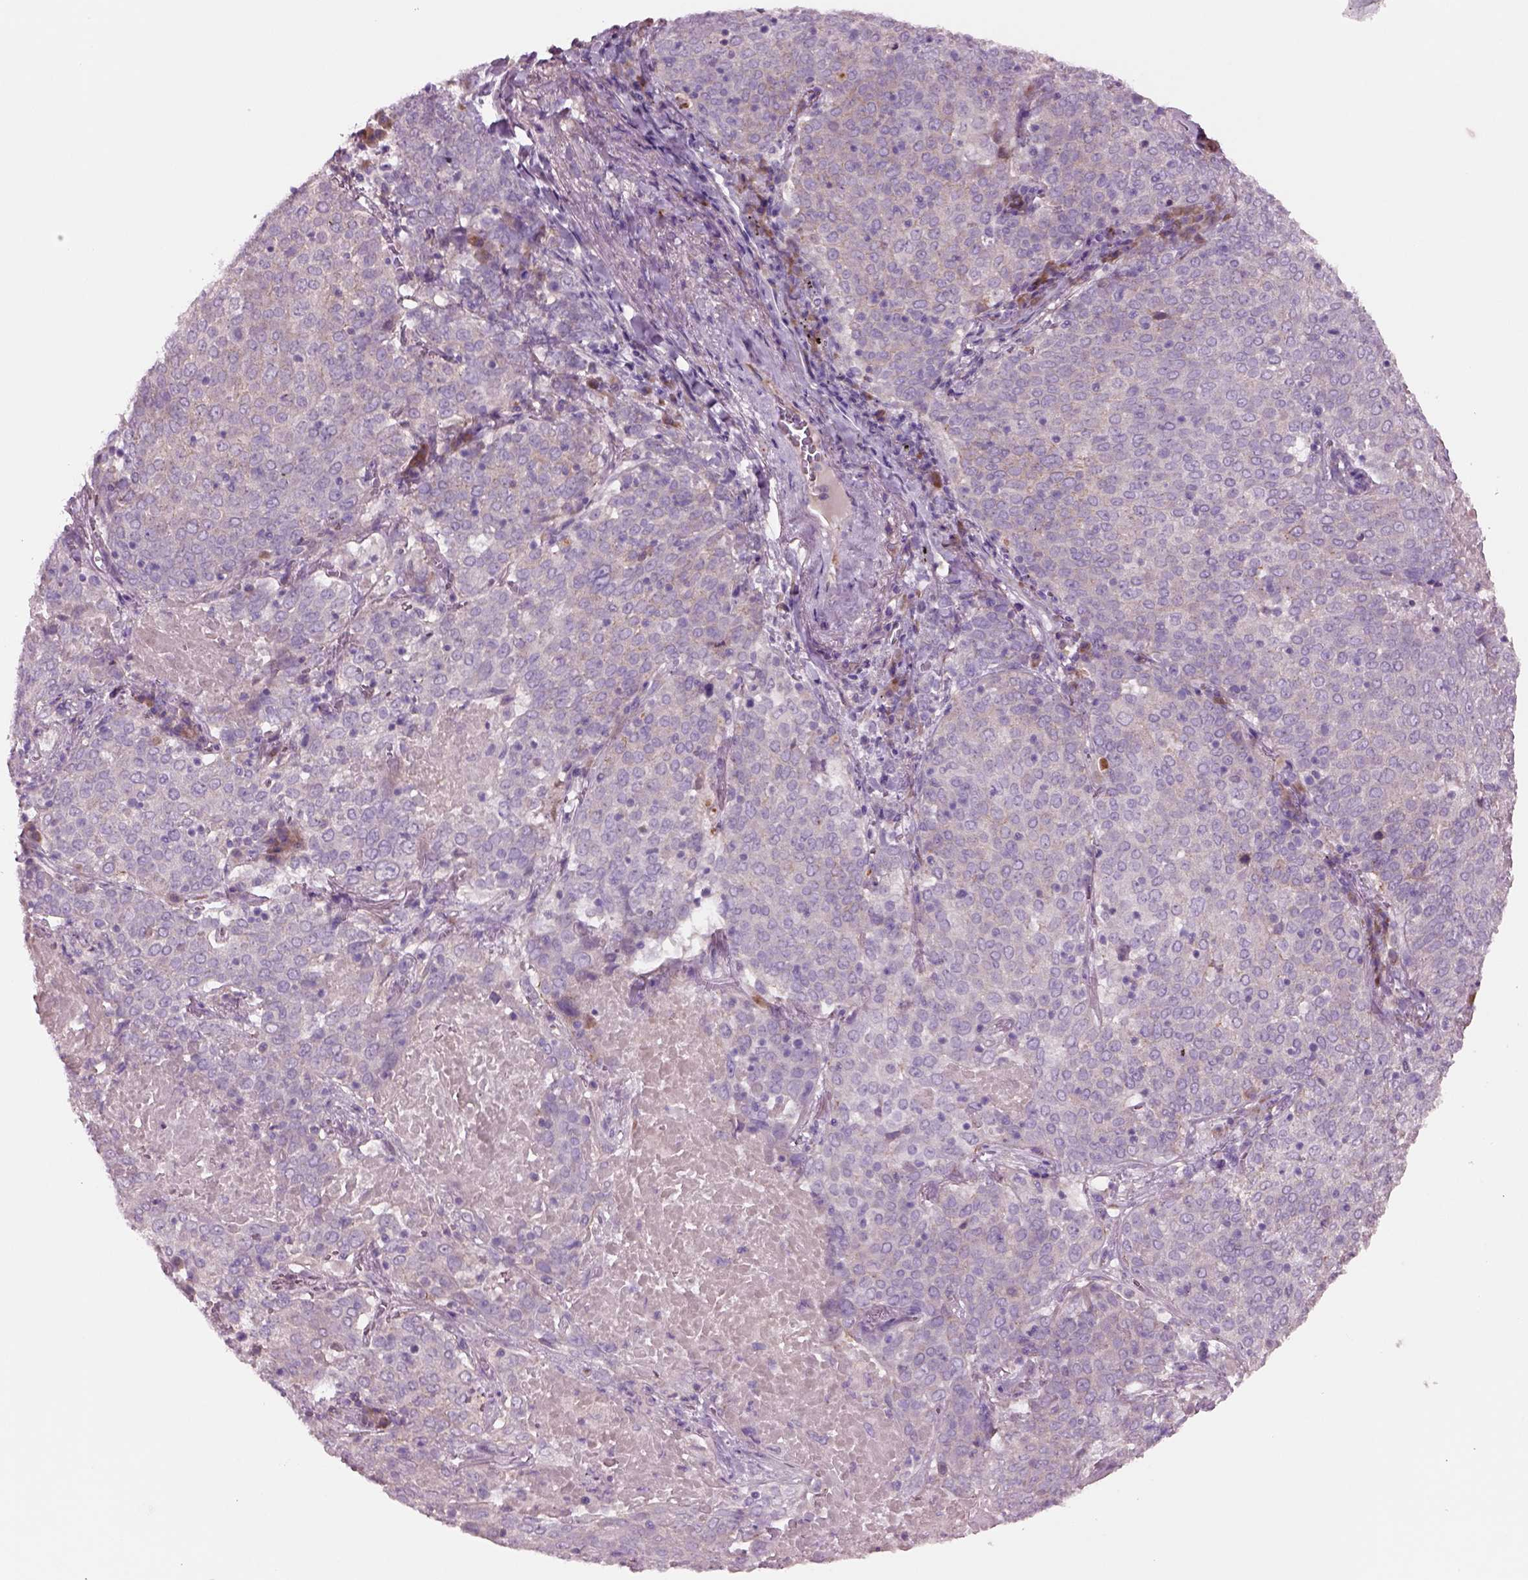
{"staining": {"intensity": "negative", "quantity": "none", "location": "none"}, "tissue": "lung cancer", "cell_type": "Tumor cells", "image_type": "cancer", "snomed": [{"axis": "morphology", "description": "Squamous cell carcinoma, NOS"}, {"axis": "topography", "description": "Lung"}], "caption": "Human lung squamous cell carcinoma stained for a protein using immunohistochemistry (IHC) displays no positivity in tumor cells.", "gene": "PLPP7", "patient": {"sex": "male", "age": 82}}